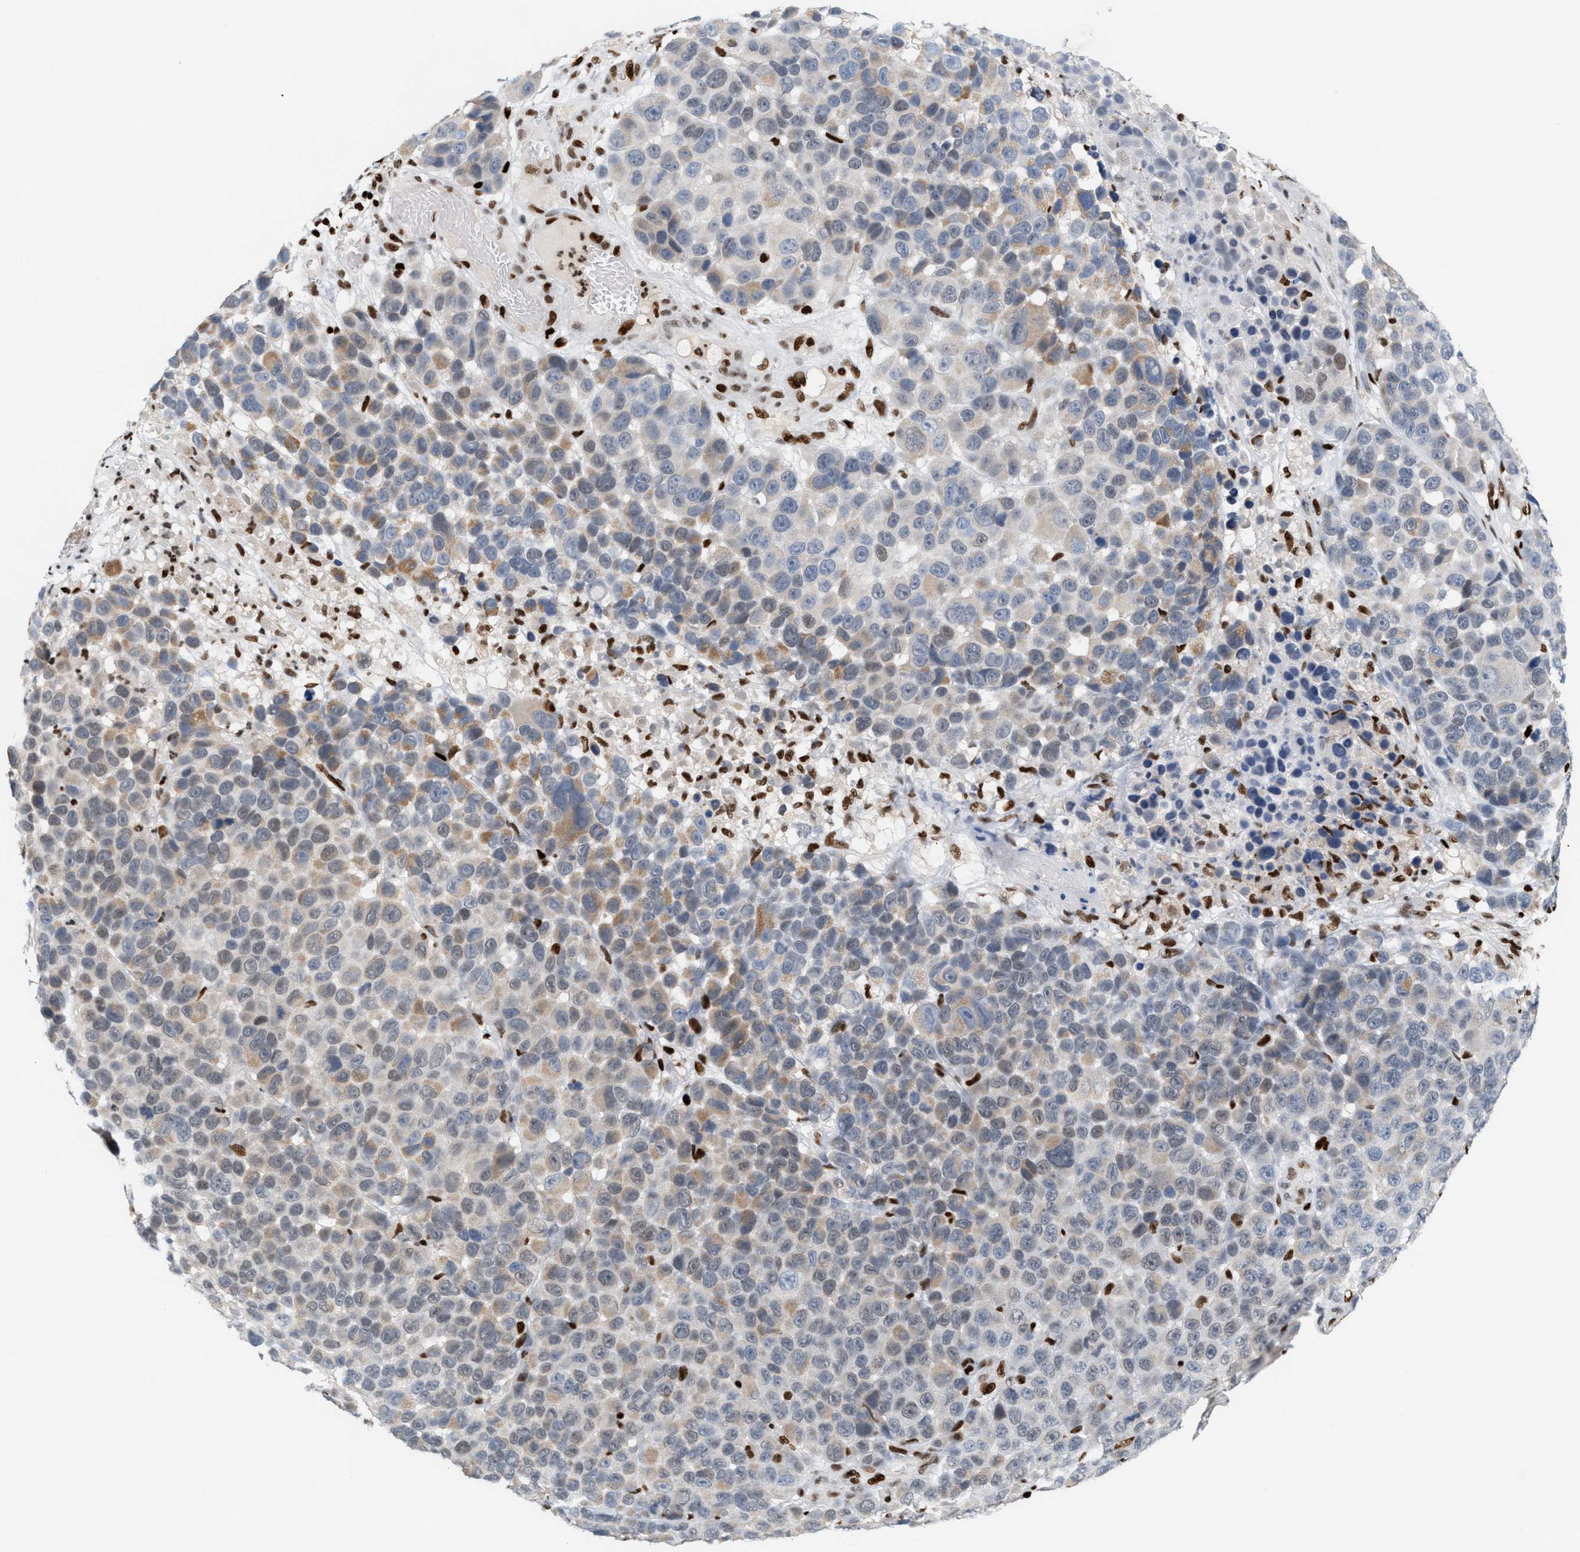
{"staining": {"intensity": "weak", "quantity": "<25%", "location": "cytoplasmic/membranous"}, "tissue": "melanoma", "cell_type": "Tumor cells", "image_type": "cancer", "snomed": [{"axis": "morphology", "description": "Malignant melanoma, NOS"}, {"axis": "topography", "description": "Skin"}], "caption": "Melanoma was stained to show a protein in brown. There is no significant staining in tumor cells. Nuclei are stained in blue.", "gene": "RNASEK-C17orf49", "patient": {"sex": "male", "age": 53}}